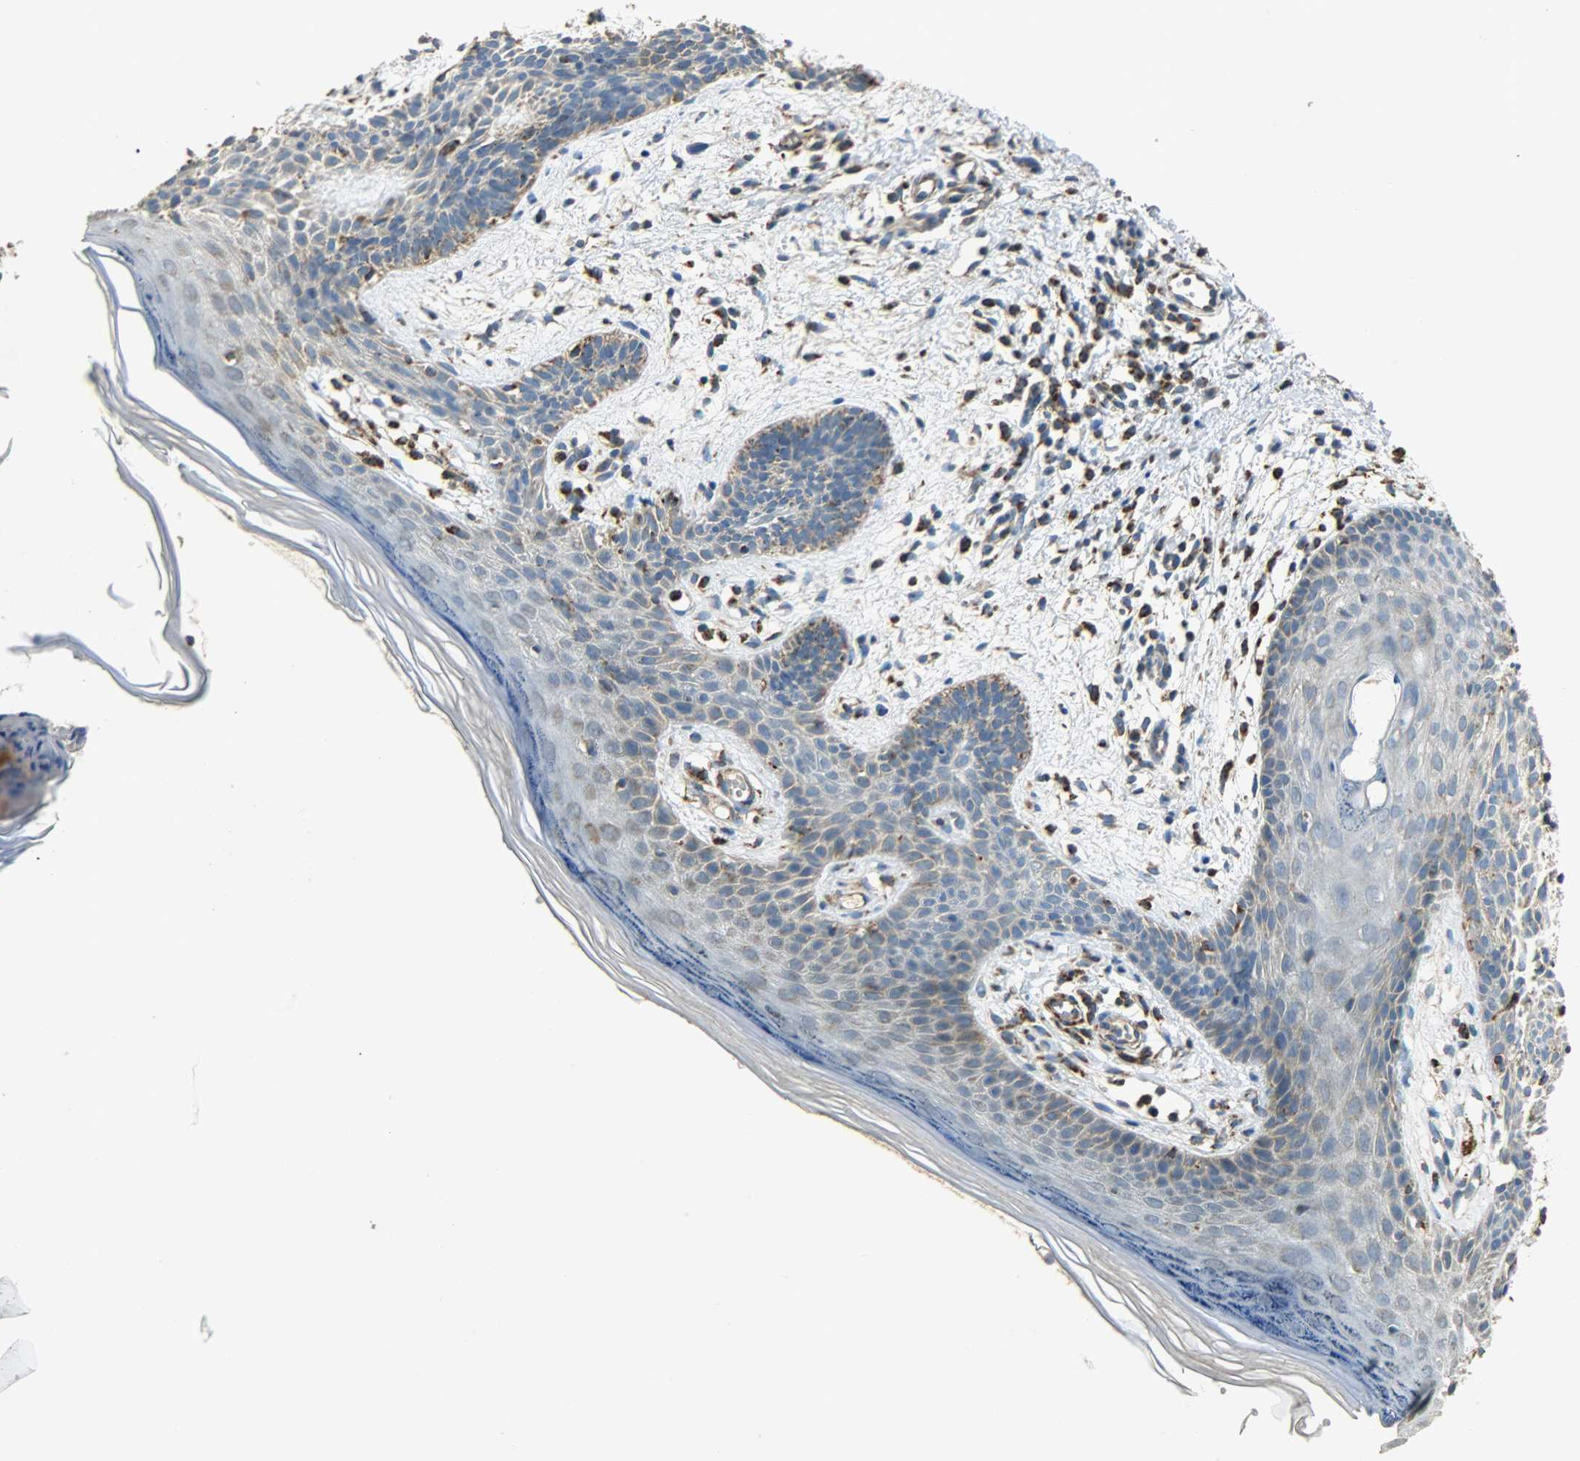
{"staining": {"intensity": "weak", "quantity": ">75%", "location": "cytoplasmic/membranous"}, "tissue": "skin cancer", "cell_type": "Tumor cells", "image_type": "cancer", "snomed": [{"axis": "morphology", "description": "Normal tissue, NOS"}, {"axis": "morphology", "description": "Basal cell carcinoma"}, {"axis": "topography", "description": "Skin"}], "caption": "A photomicrograph showing weak cytoplasmic/membranous staining in about >75% of tumor cells in skin cancer (basal cell carcinoma), as visualized by brown immunohistochemical staining.", "gene": "HDHD5", "patient": {"sex": "female", "age": 69}}